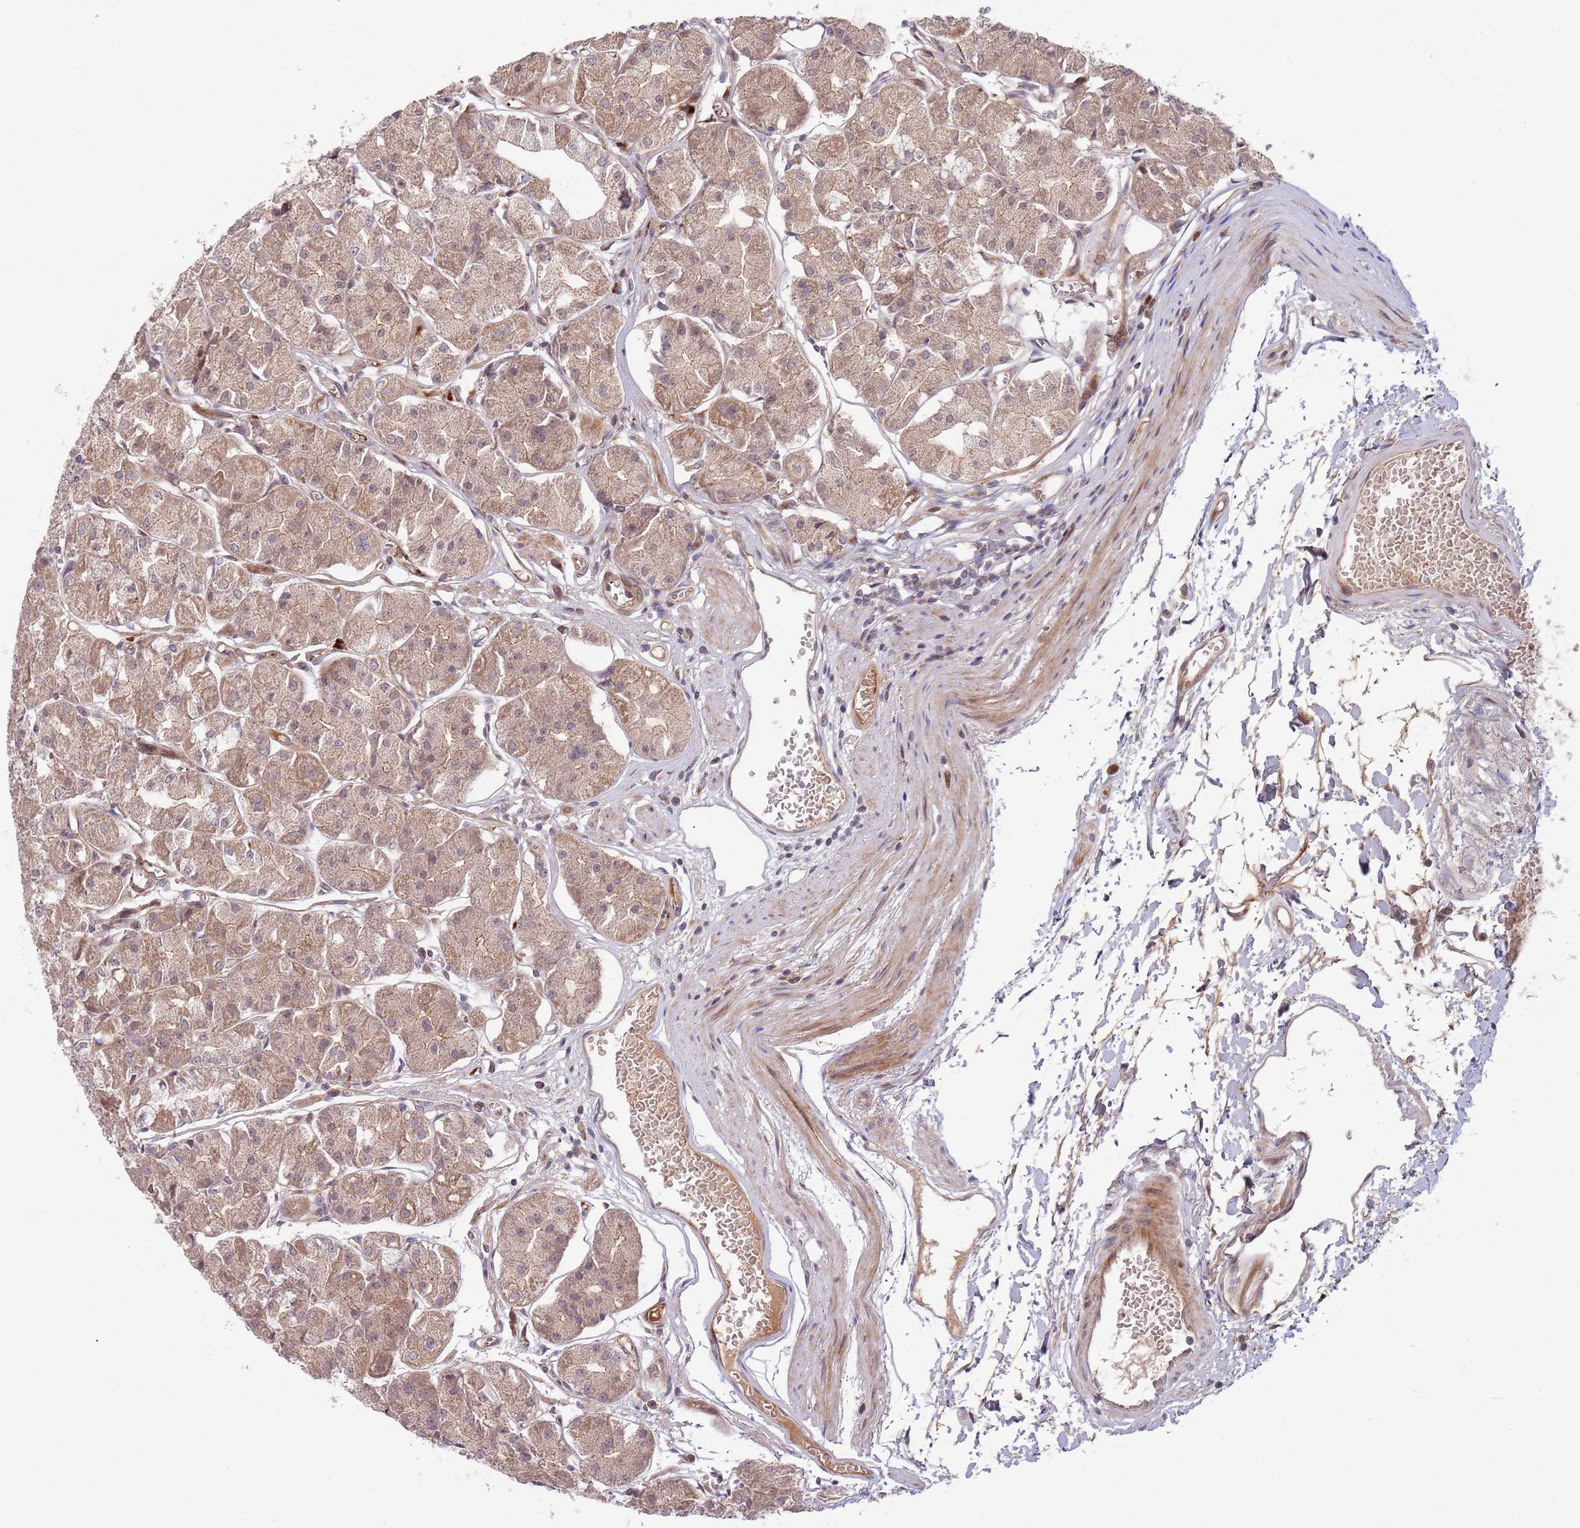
{"staining": {"intensity": "strong", "quantity": "25%-75%", "location": "cytoplasmic/membranous,nuclear"}, "tissue": "stomach", "cell_type": "Glandular cells", "image_type": "normal", "snomed": [{"axis": "morphology", "description": "Normal tissue, NOS"}, {"axis": "topography", "description": "Stomach"}], "caption": "Protein expression analysis of benign human stomach reveals strong cytoplasmic/membranous,nuclear staining in approximately 25%-75% of glandular cells.", "gene": "NT5DC4", "patient": {"sex": "male", "age": 55}}